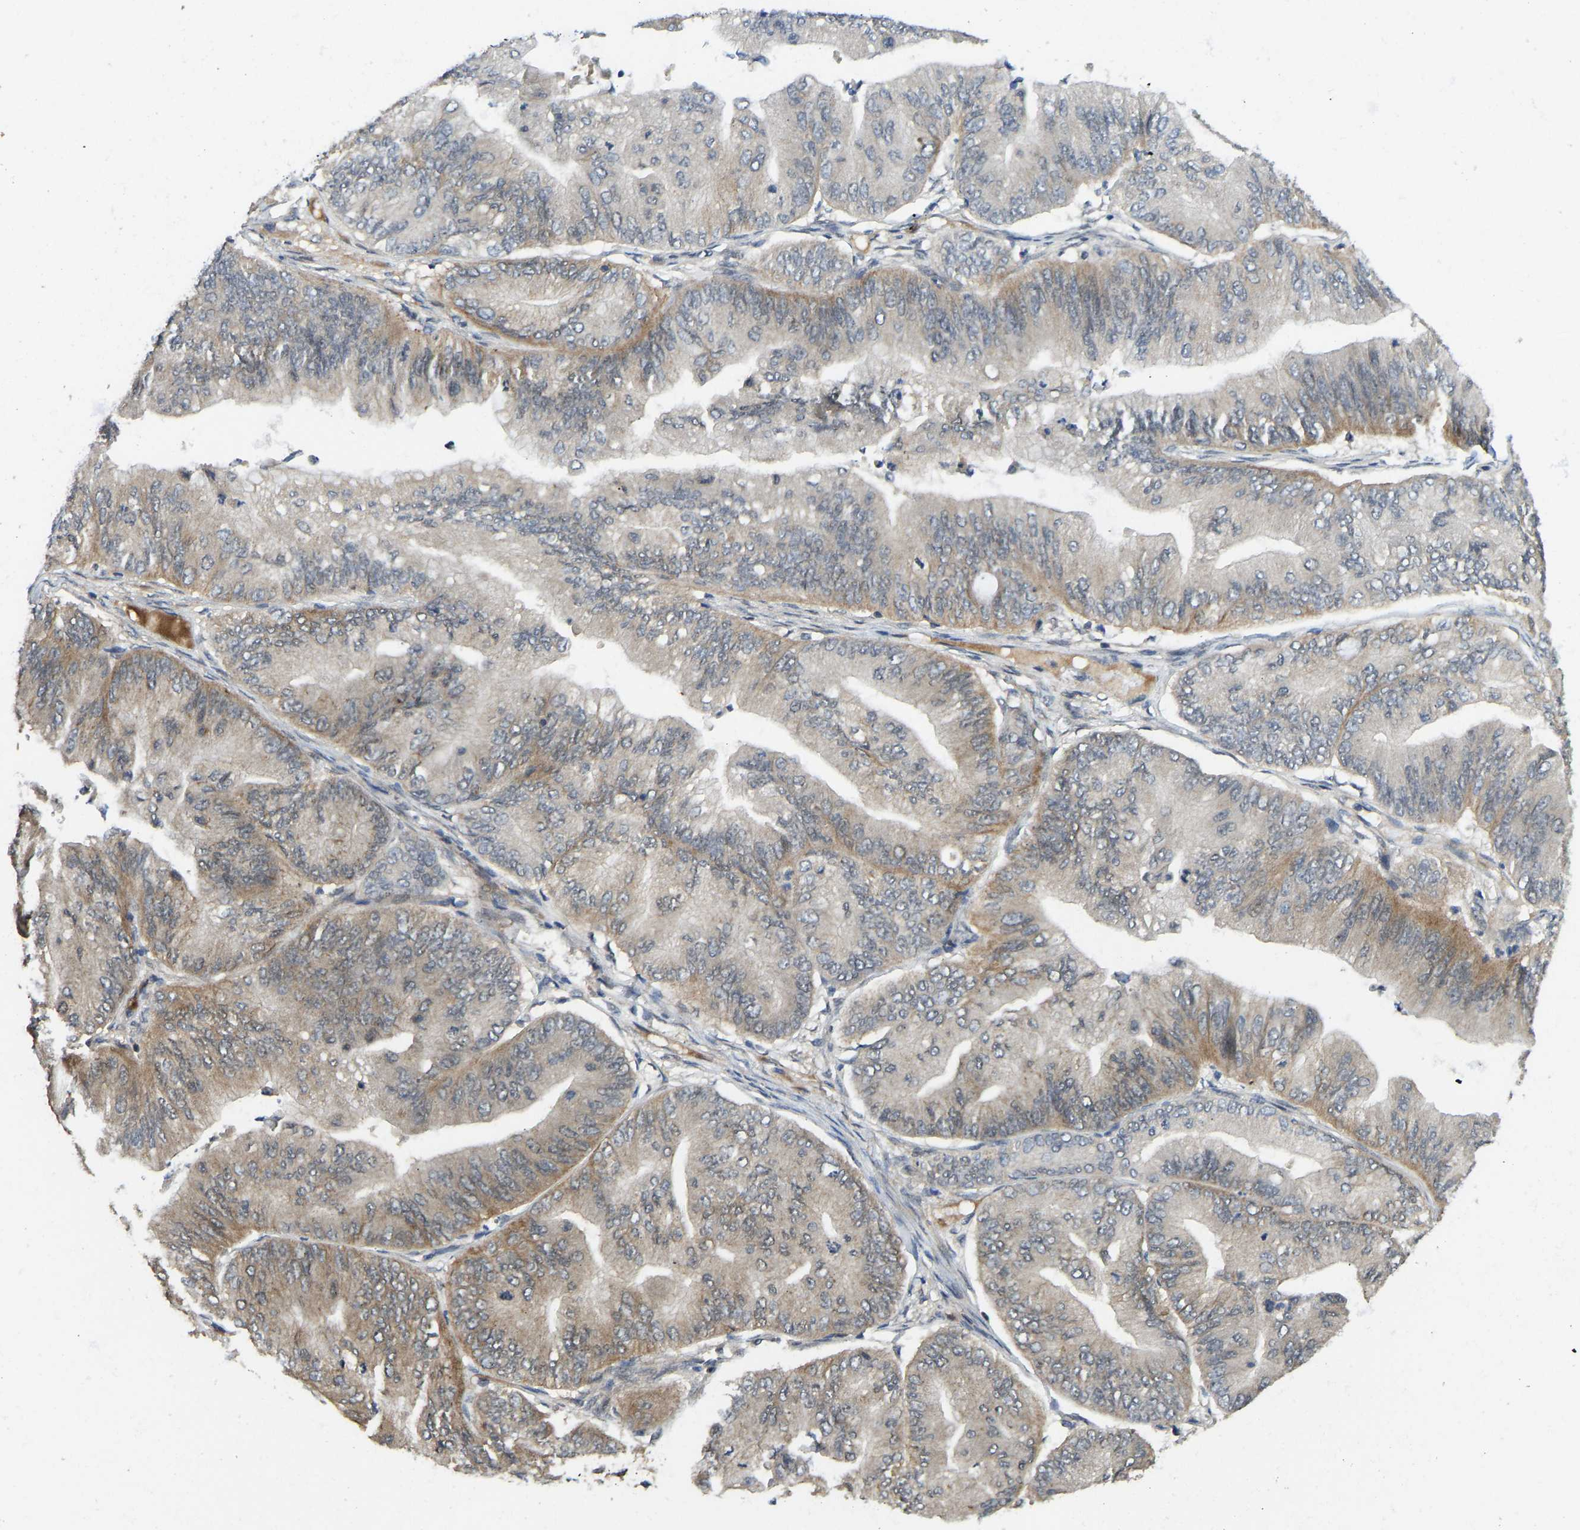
{"staining": {"intensity": "moderate", "quantity": "25%-75%", "location": "cytoplasmic/membranous"}, "tissue": "ovarian cancer", "cell_type": "Tumor cells", "image_type": "cancer", "snomed": [{"axis": "morphology", "description": "Cystadenocarcinoma, mucinous, NOS"}, {"axis": "topography", "description": "Ovary"}], "caption": "Ovarian mucinous cystadenocarcinoma stained with IHC demonstrates moderate cytoplasmic/membranous staining in about 25%-75% of tumor cells. The staining is performed using DAB (3,3'-diaminobenzidine) brown chromogen to label protein expression. The nuclei are counter-stained blue using hematoxylin.", "gene": "NDRG3", "patient": {"sex": "female", "age": 61}}